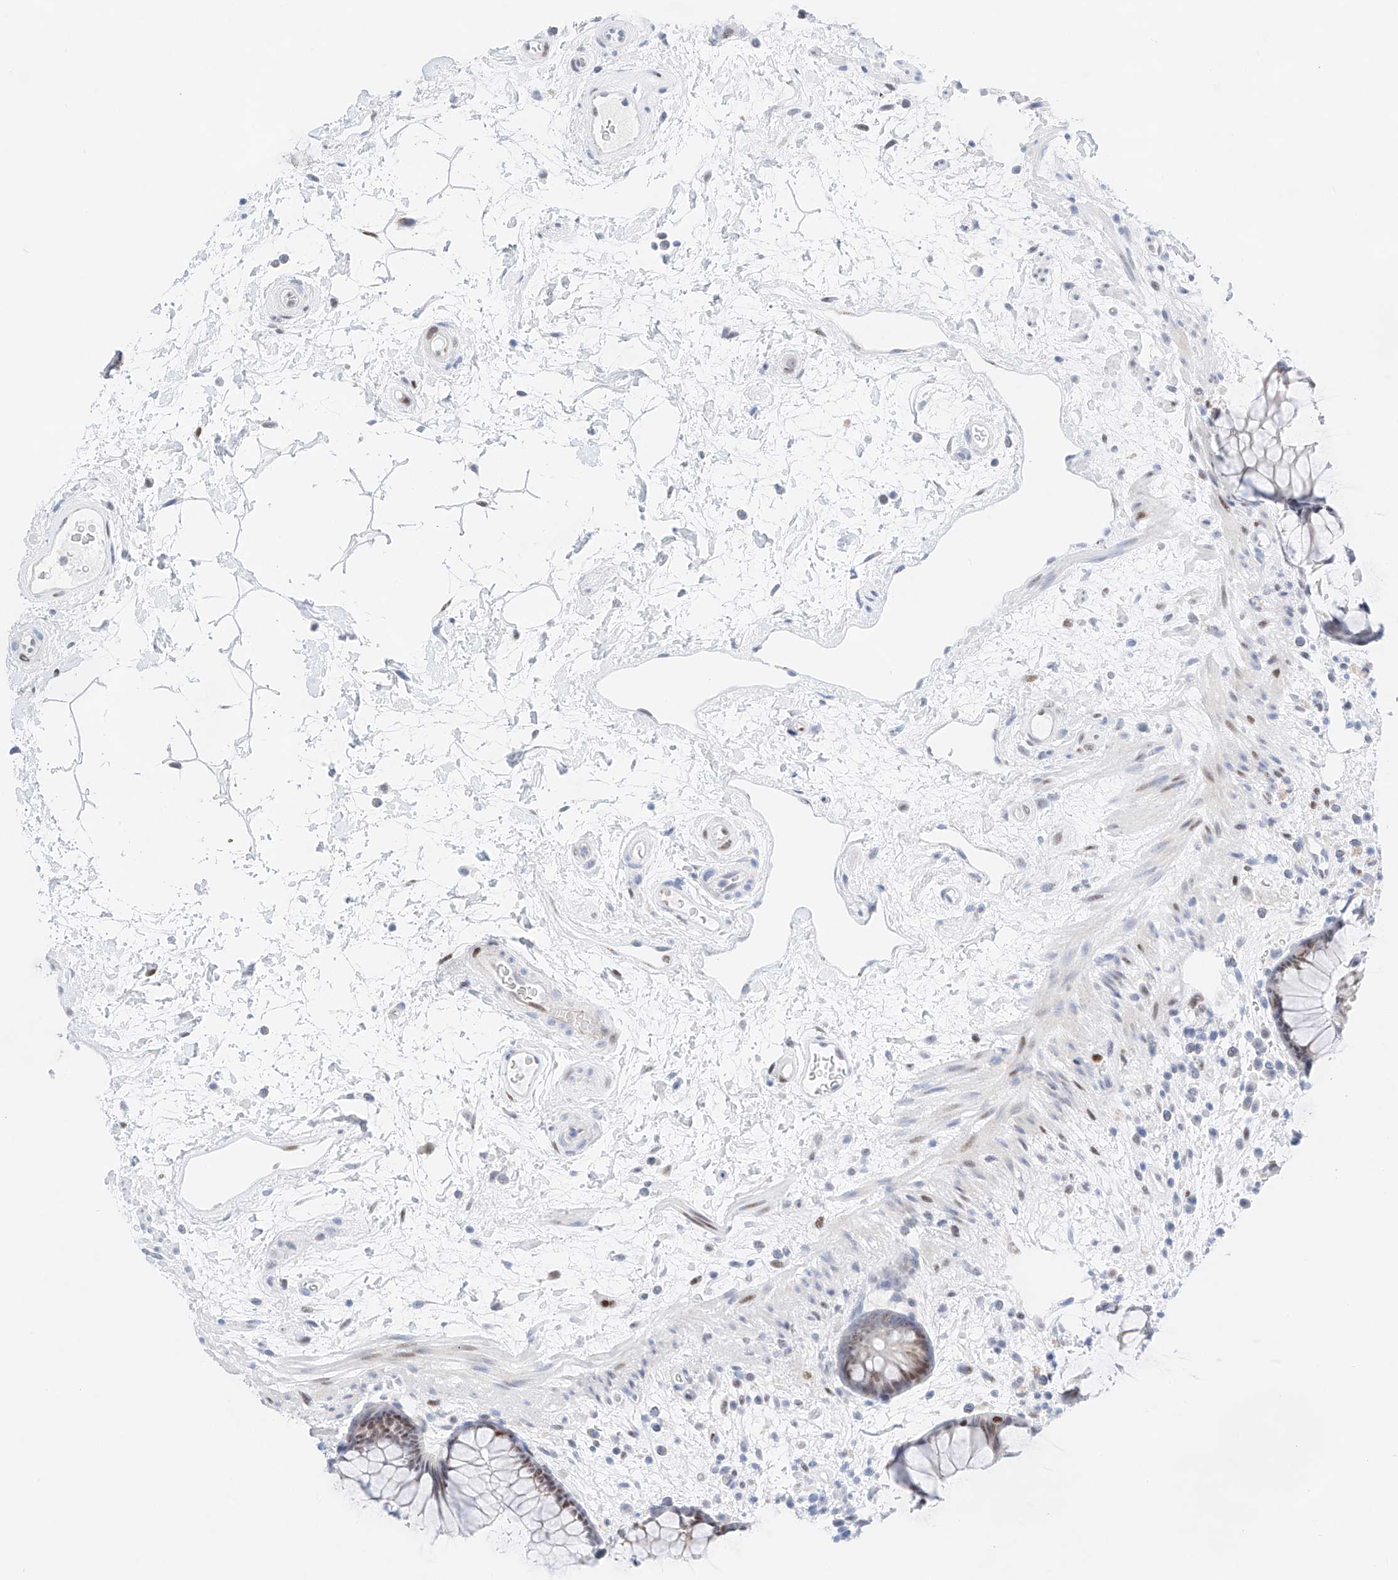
{"staining": {"intensity": "moderate", "quantity": "25%-75%", "location": "nuclear"}, "tissue": "rectum", "cell_type": "Glandular cells", "image_type": "normal", "snomed": [{"axis": "morphology", "description": "Normal tissue, NOS"}, {"axis": "topography", "description": "Rectum"}], "caption": "Immunohistochemical staining of normal human rectum demonstrates medium levels of moderate nuclear expression in approximately 25%-75% of glandular cells.", "gene": "NT5C3B", "patient": {"sex": "male", "age": 51}}